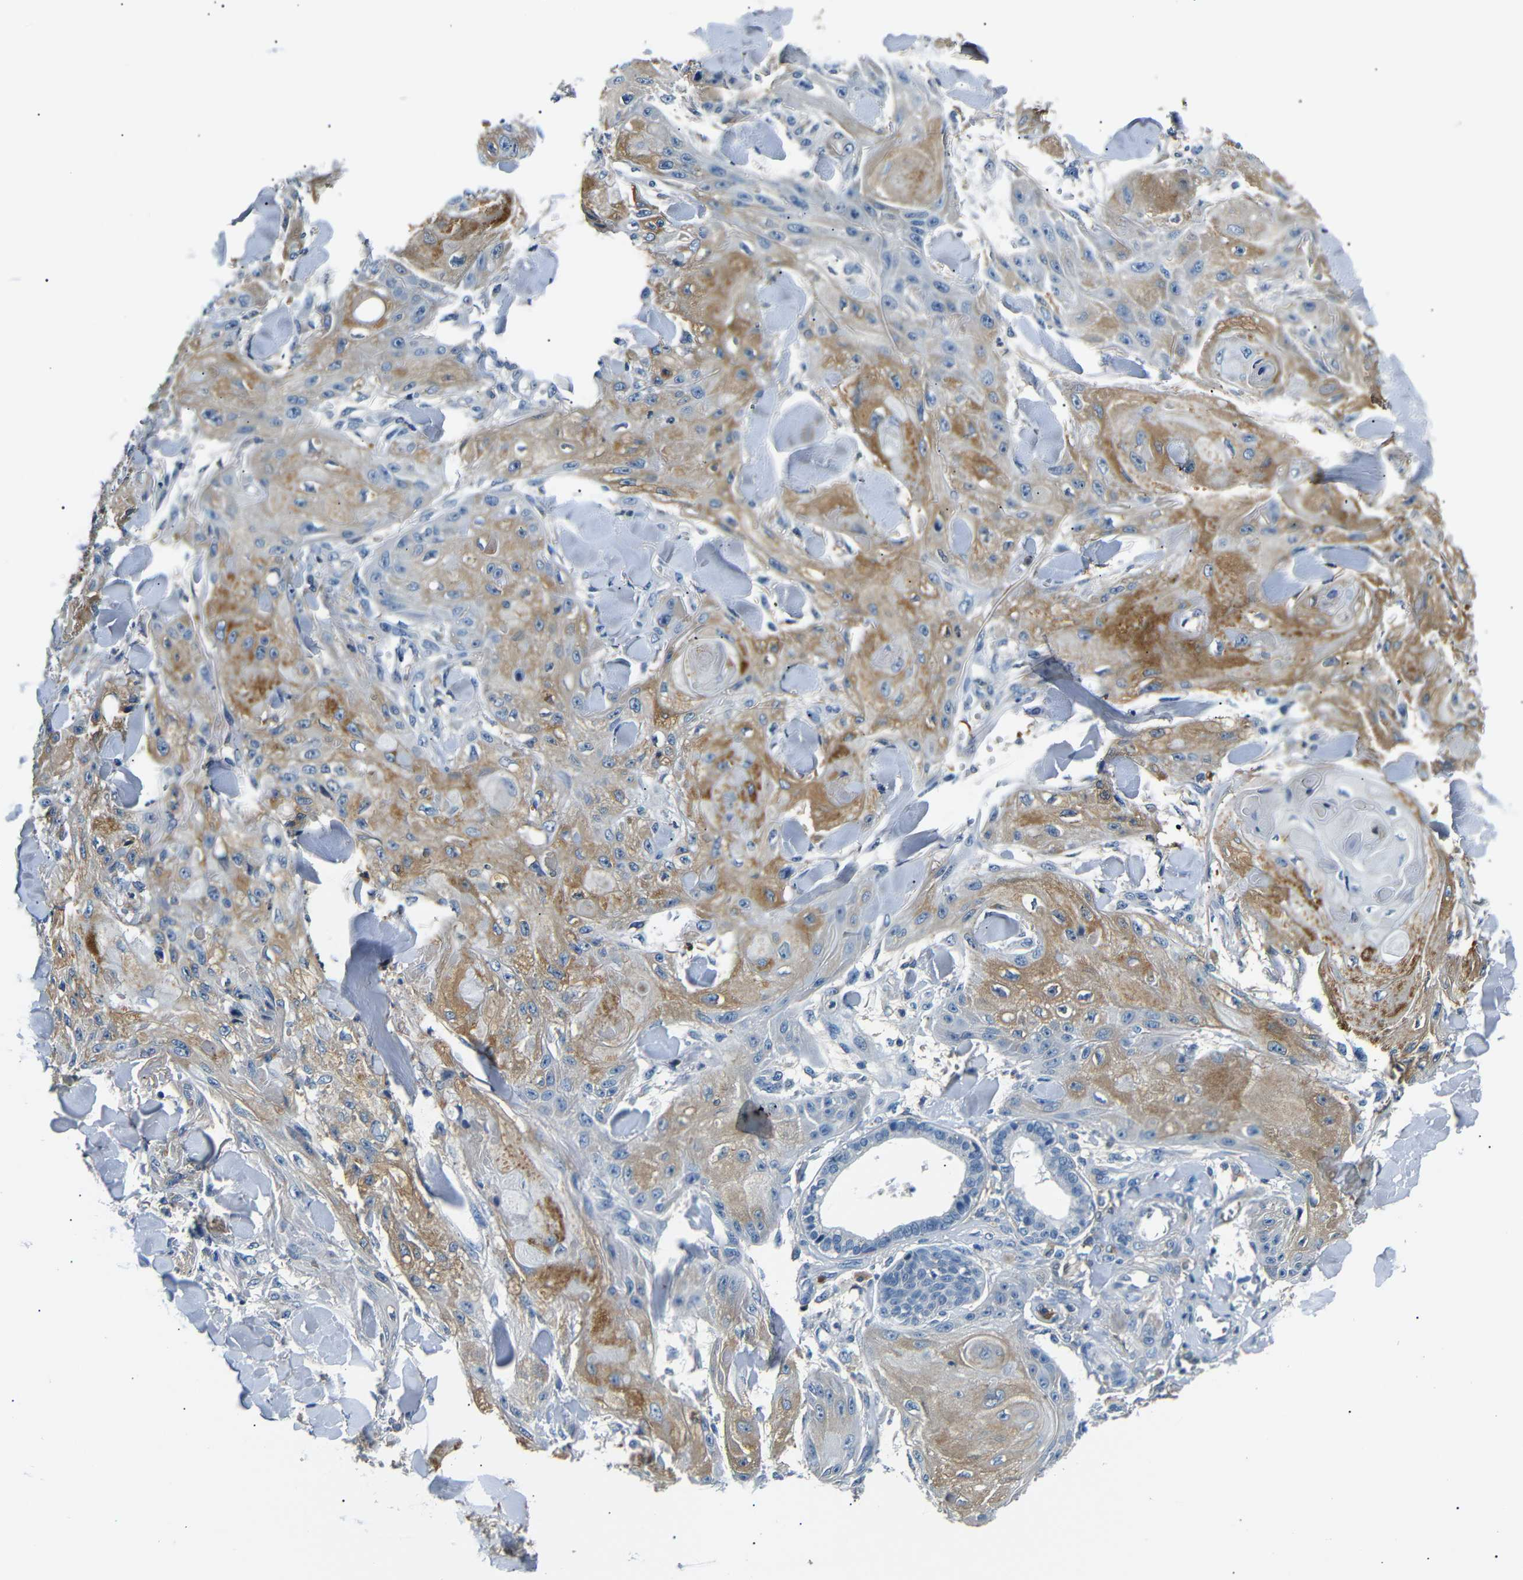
{"staining": {"intensity": "moderate", "quantity": ">75%", "location": "cytoplasmic/membranous"}, "tissue": "skin cancer", "cell_type": "Tumor cells", "image_type": "cancer", "snomed": [{"axis": "morphology", "description": "Squamous cell carcinoma, NOS"}, {"axis": "topography", "description": "Skin"}], "caption": "Immunohistochemistry histopathology image of neoplastic tissue: skin cancer stained using IHC exhibits medium levels of moderate protein expression localized specifically in the cytoplasmic/membranous of tumor cells, appearing as a cytoplasmic/membranous brown color.", "gene": "LHCGR", "patient": {"sex": "male", "age": 74}}